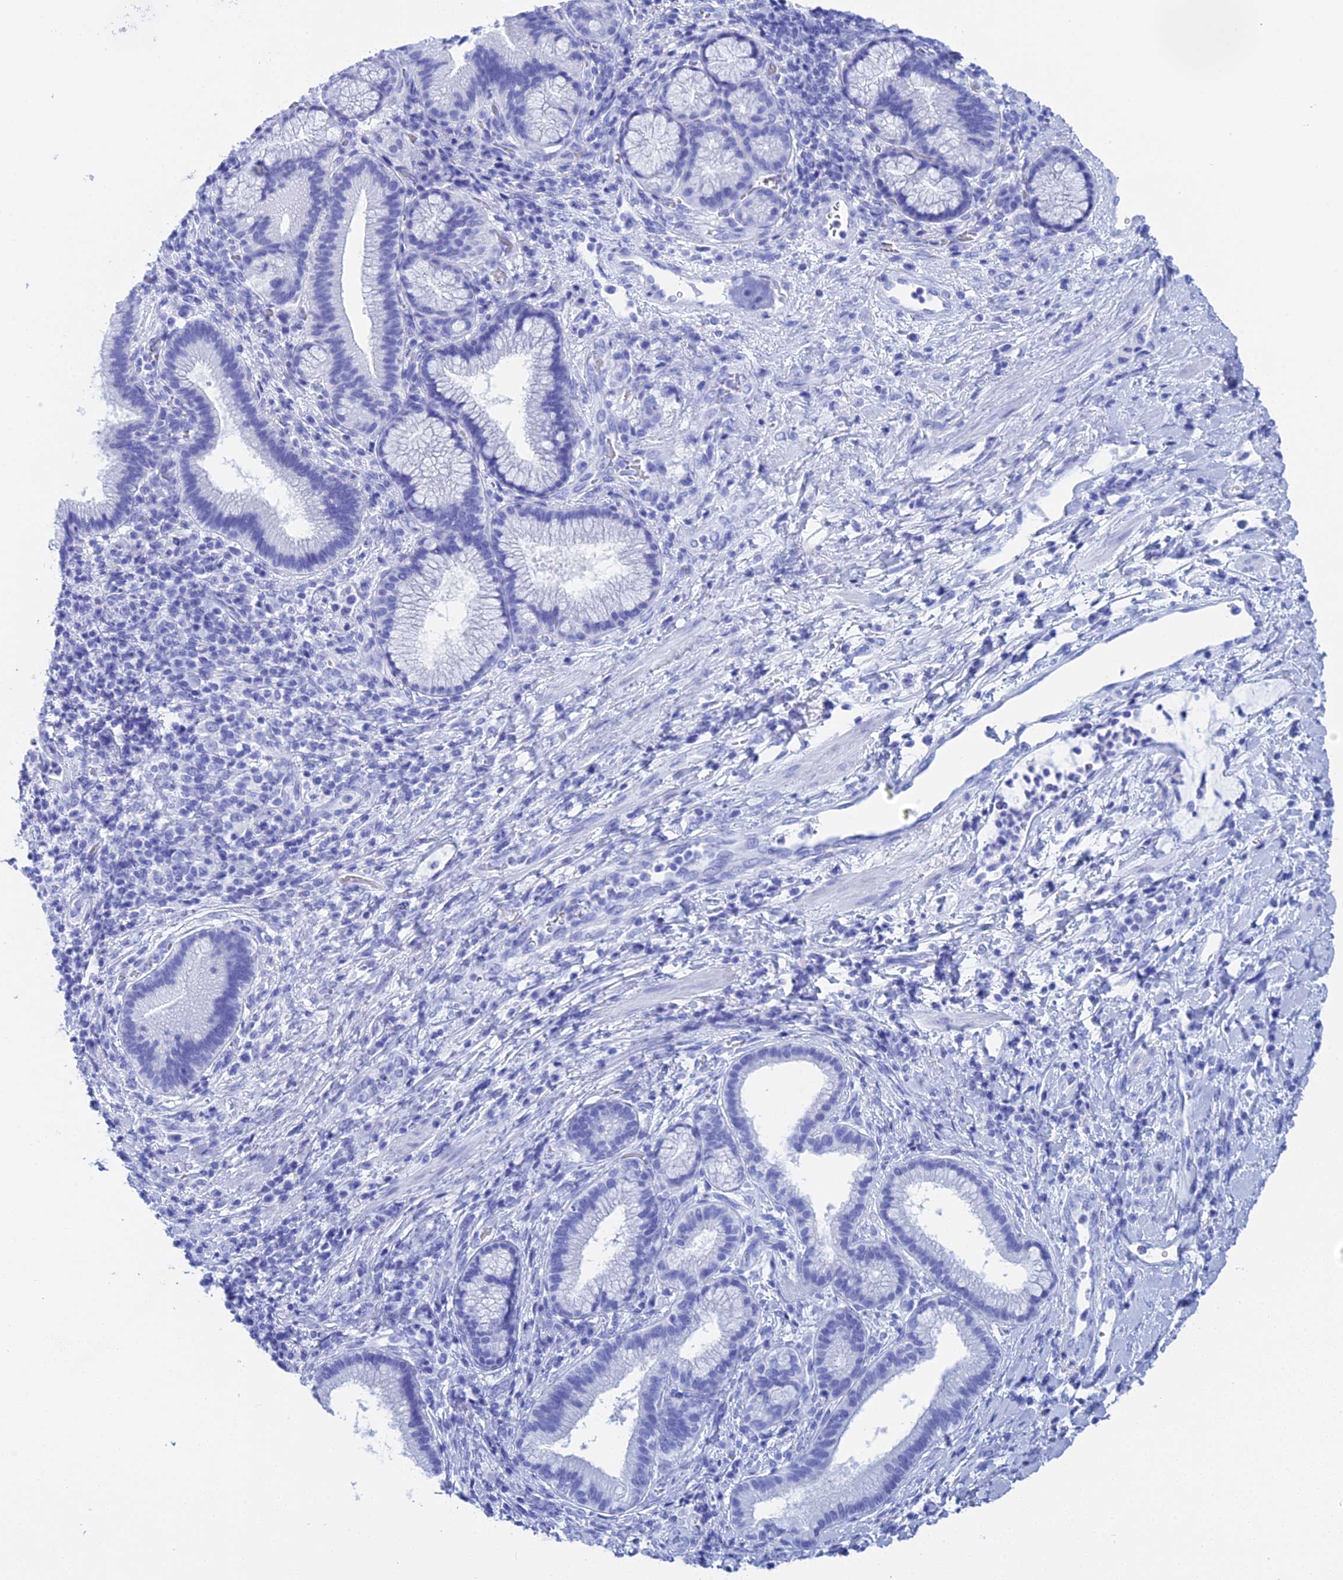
{"staining": {"intensity": "negative", "quantity": "none", "location": "none"}, "tissue": "pancreatic cancer", "cell_type": "Tumor cells", "image_type": "cancer", "snomed": [{"axis": "morphology", "description": "Normal tissue, NOS"}, {"axis": "morphology", "description": "Adenocarcinoma, NOS"}, {"axis": "topography", "description": "Pancreas"}], "caption": "Immunohistochemistry (IHC) photomicrograph of neoplastic tissue: human pancreatic adenocarcinoma stained with DAB (3,3'-diaminobenzidine) reveals no significant protein expression in tumor cells.", "gene": "TEX101", "patient": {"sex": "female", "age": 55}}